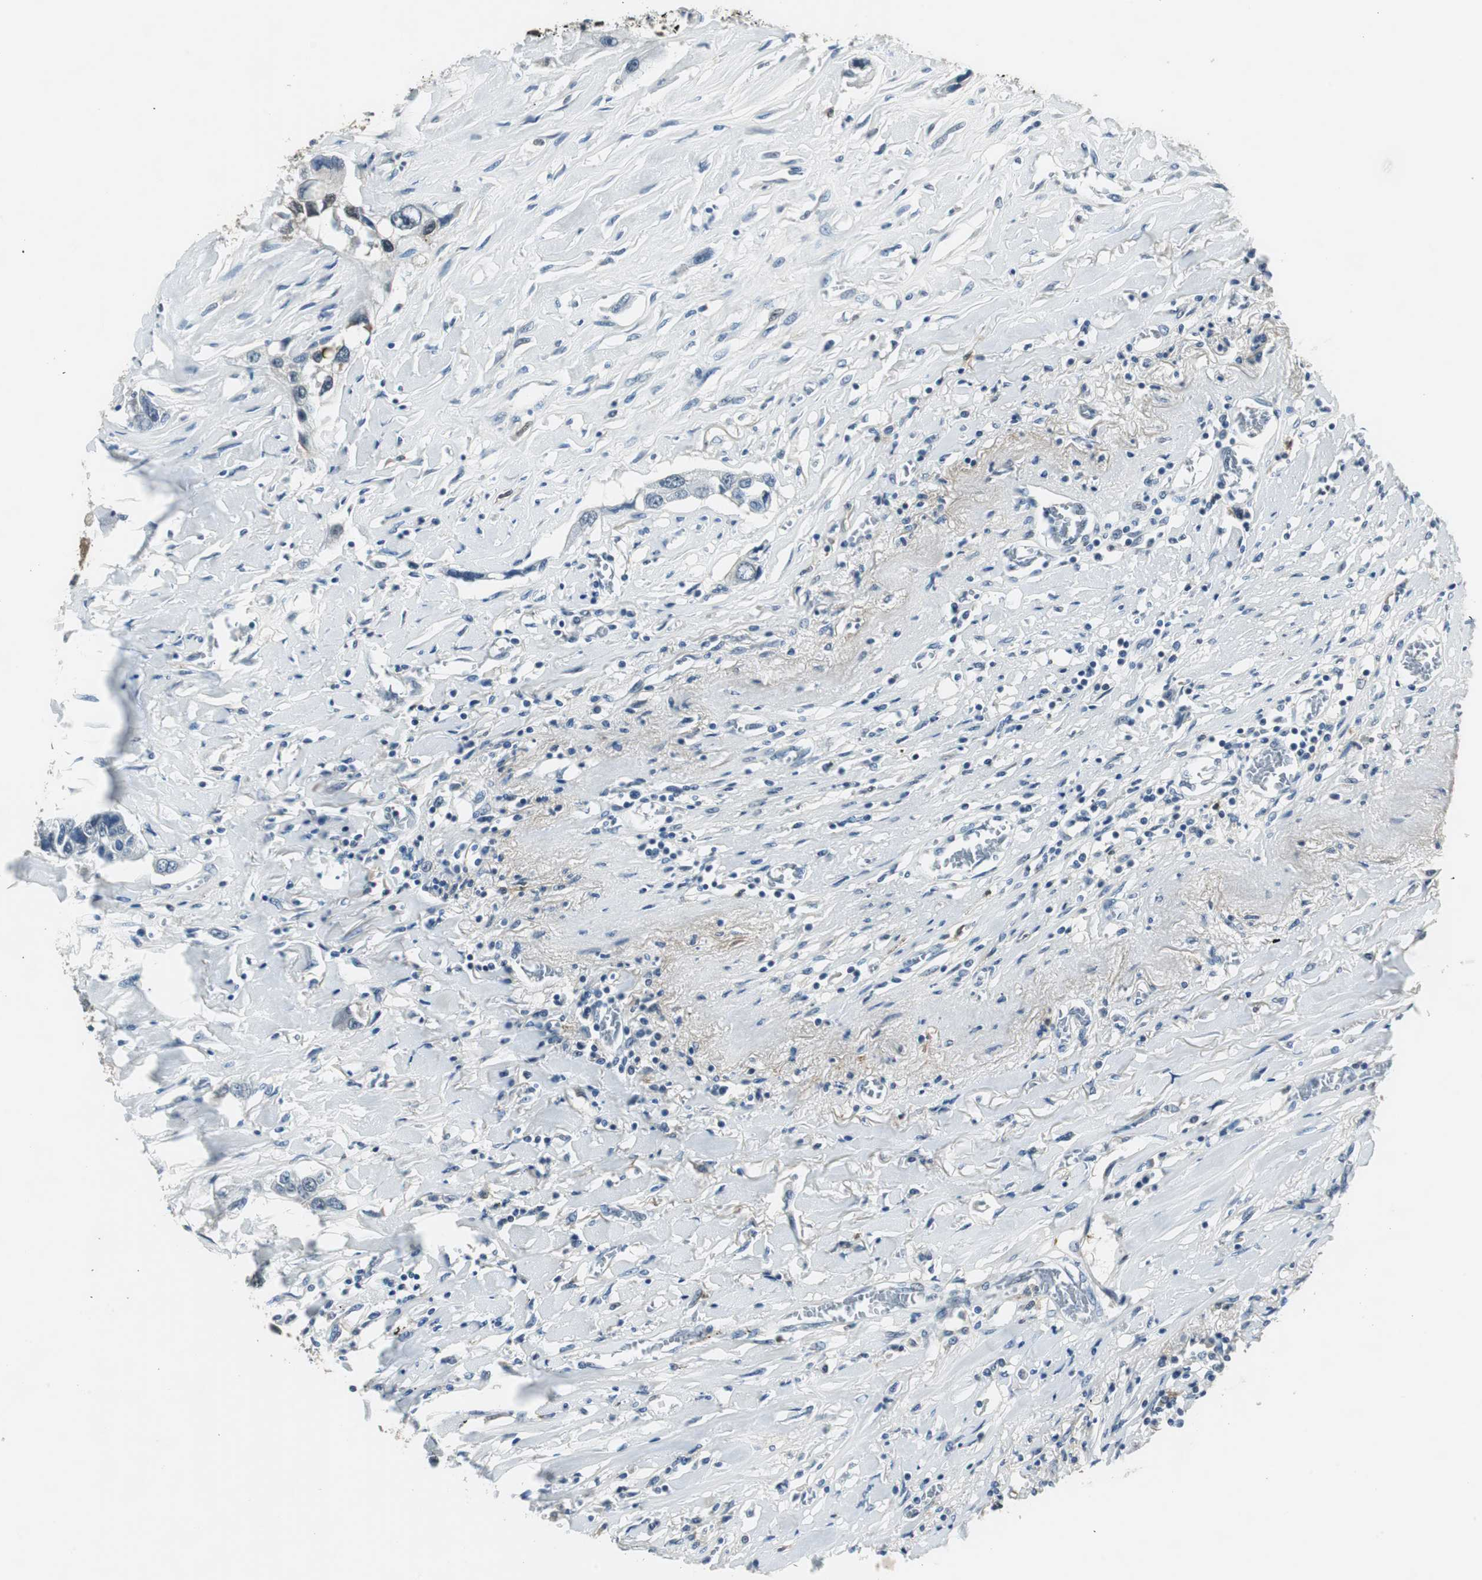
{"staining": {"intensity": "negative", "quantity": "none", "location": "none"}, "tissue": "lung cancer", "cell_type": "Tumor cells", "image_type": "cancer", "snomed": [{"axis": "morphology", "description": "Squamous cell carcinoma, NOS"}, {"axis": "topography", "description": "Lung"}], "caption": "Micrograph shows no significant protein staining in tumor cells of lung cancer.", "gene": "ME1", "patient": {"sex": "male", "age": 71}}